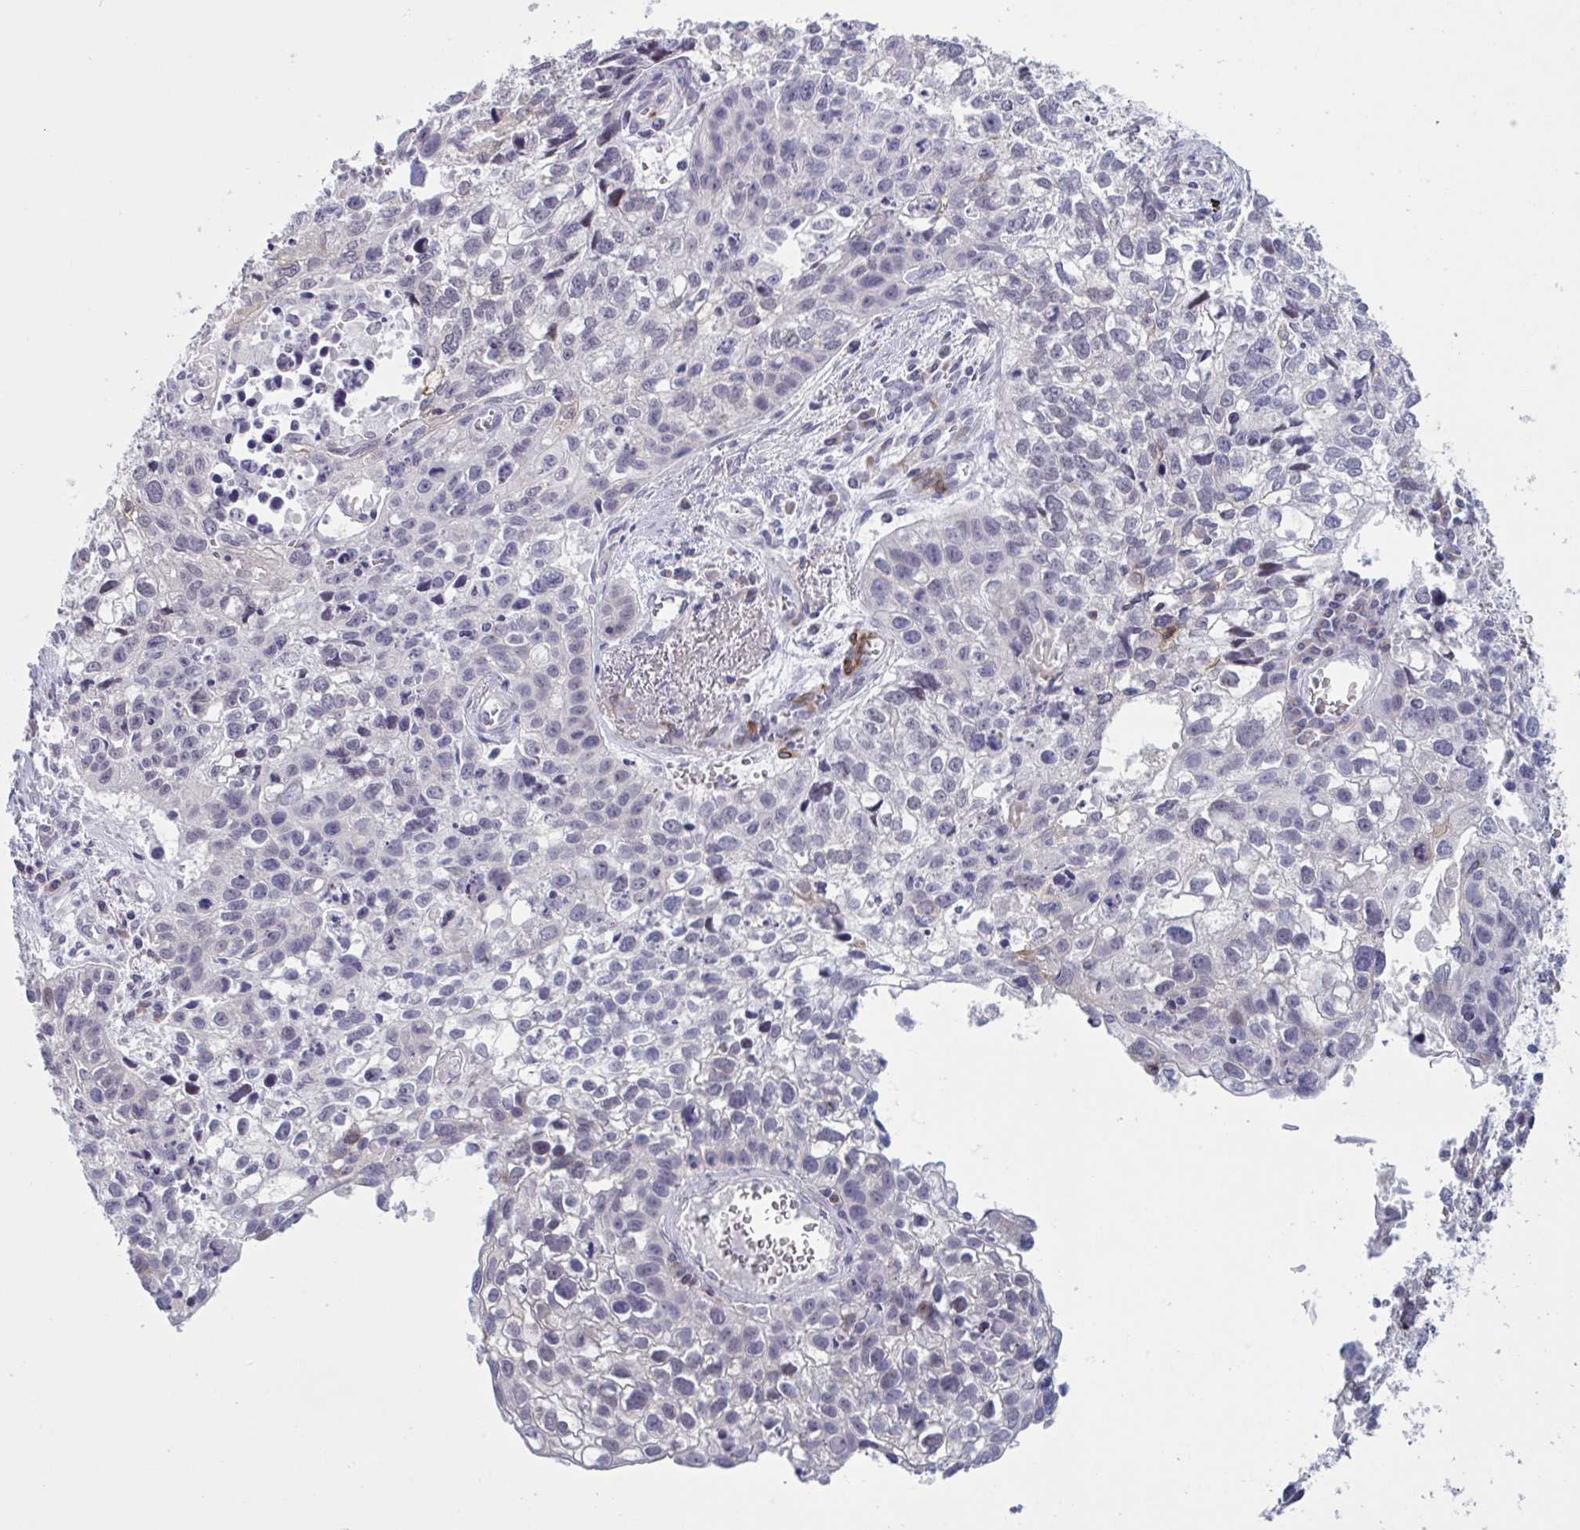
{"staining": {"intensity": "negative", "quantity": "none", "location": "none"}, "tissue": "lung cancer", "cell_type": "Tumor cells", "image_type": "cancer", "snomed": [{"axis": "morphology", "description": "Squamous cell carcinoma, NOS"}, {"axis": "topography", "description": "Lung"}], "caption": "A histopathology image of human lung cancer (squamous cell carcinoma) is negative for staining in tumor cells.", "gene": "HSD11B2", "patient": {"sex": "male", "age": 74}}